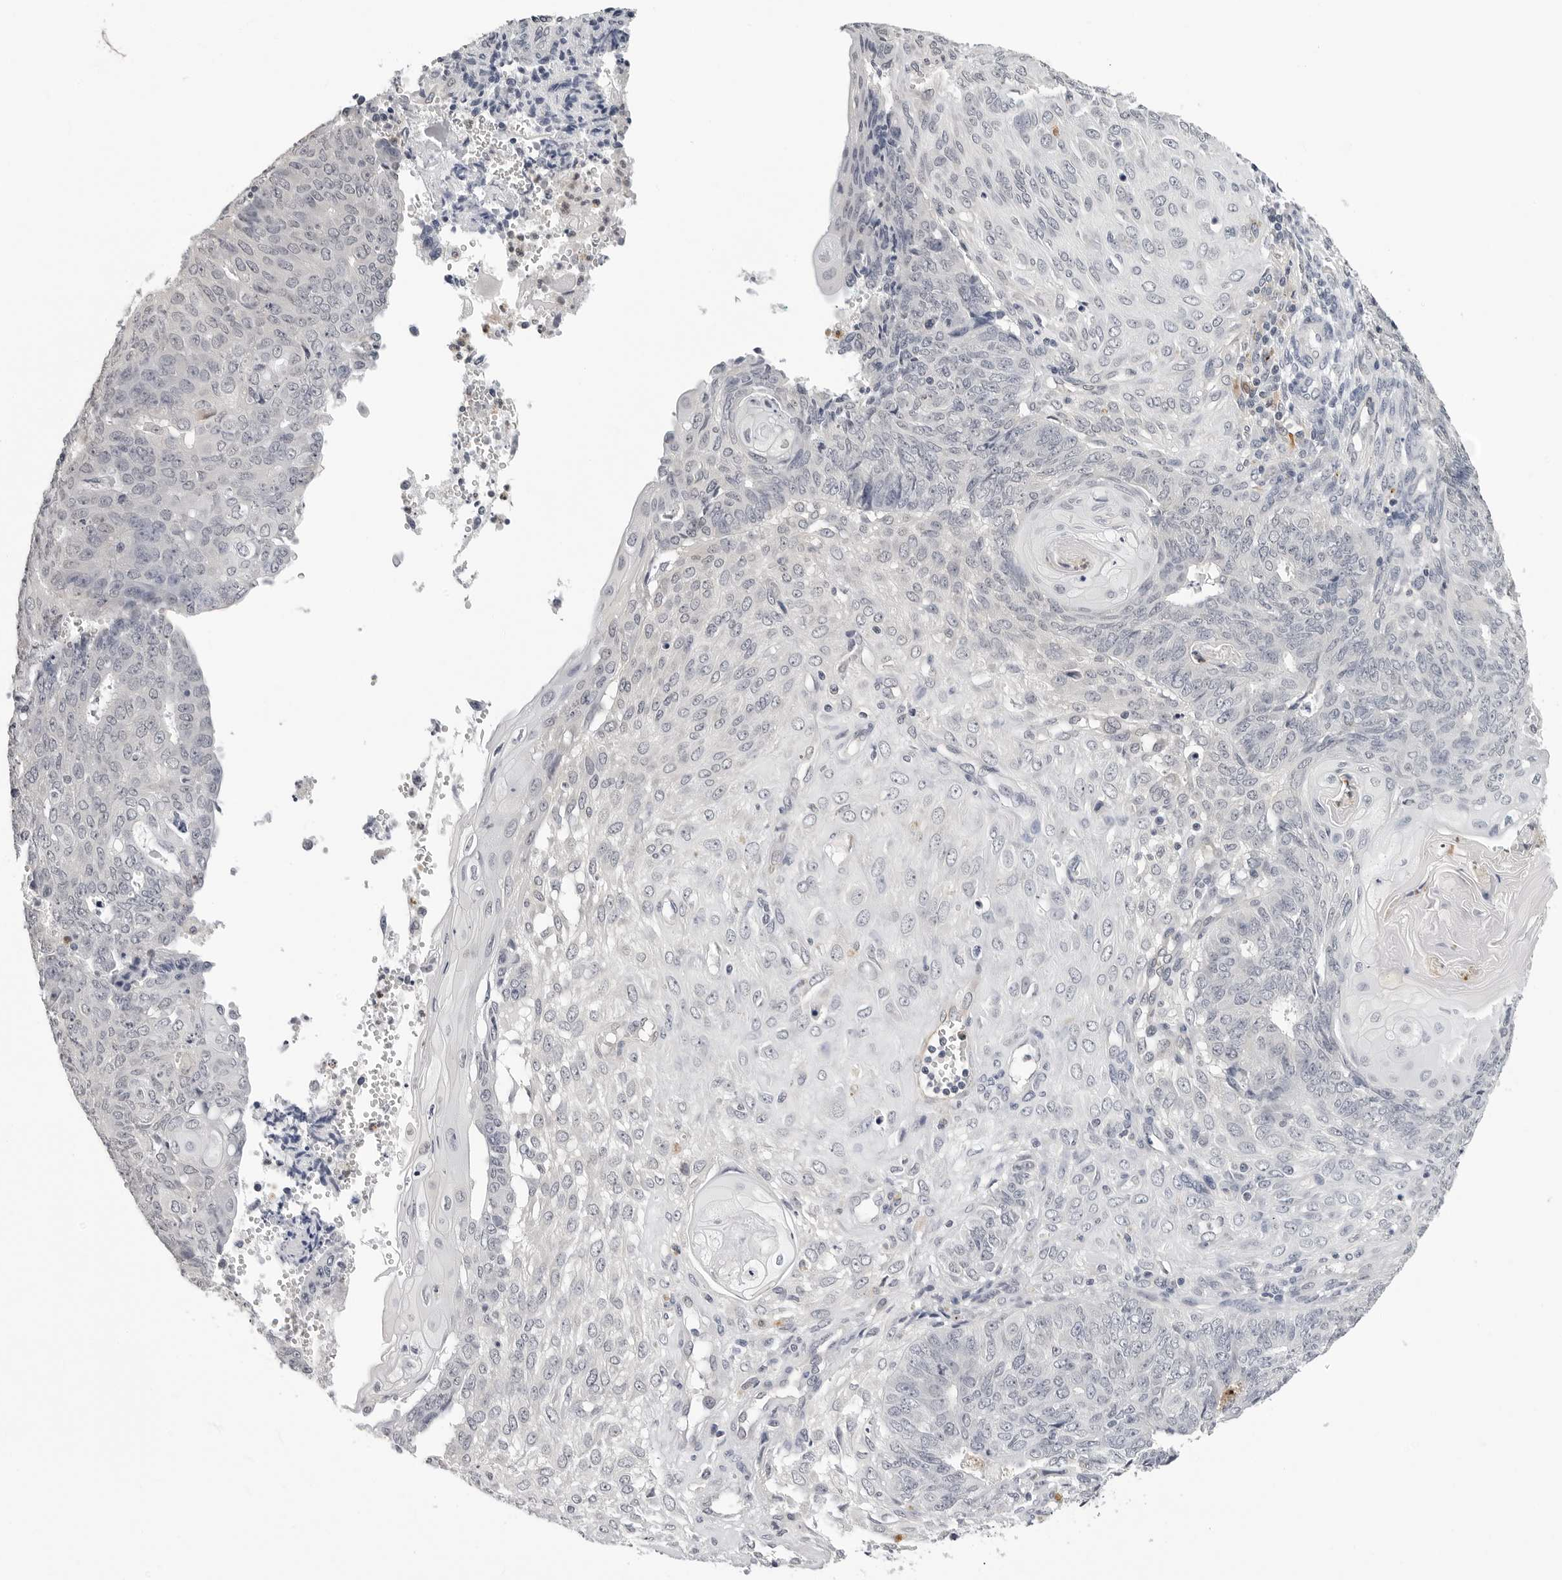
{"staining": {"intensity": "negative", "quantity": "none", "location": "none"}, "tissue": "endometrial cancer", "cell_type": "Tumor cells", "image_type": "cancer", "snomed": [{"axis": "morphology", "description": "Adenocarcinoma, NOS"}, {"axis": "topography", "description": "Endometrium"}], "caption": "Protein analysis of endometrial cancer demonstrates no significant expression in tumor cells.", "gene": "TRMT13", "patient": {"sex": "female", "age": 32}}